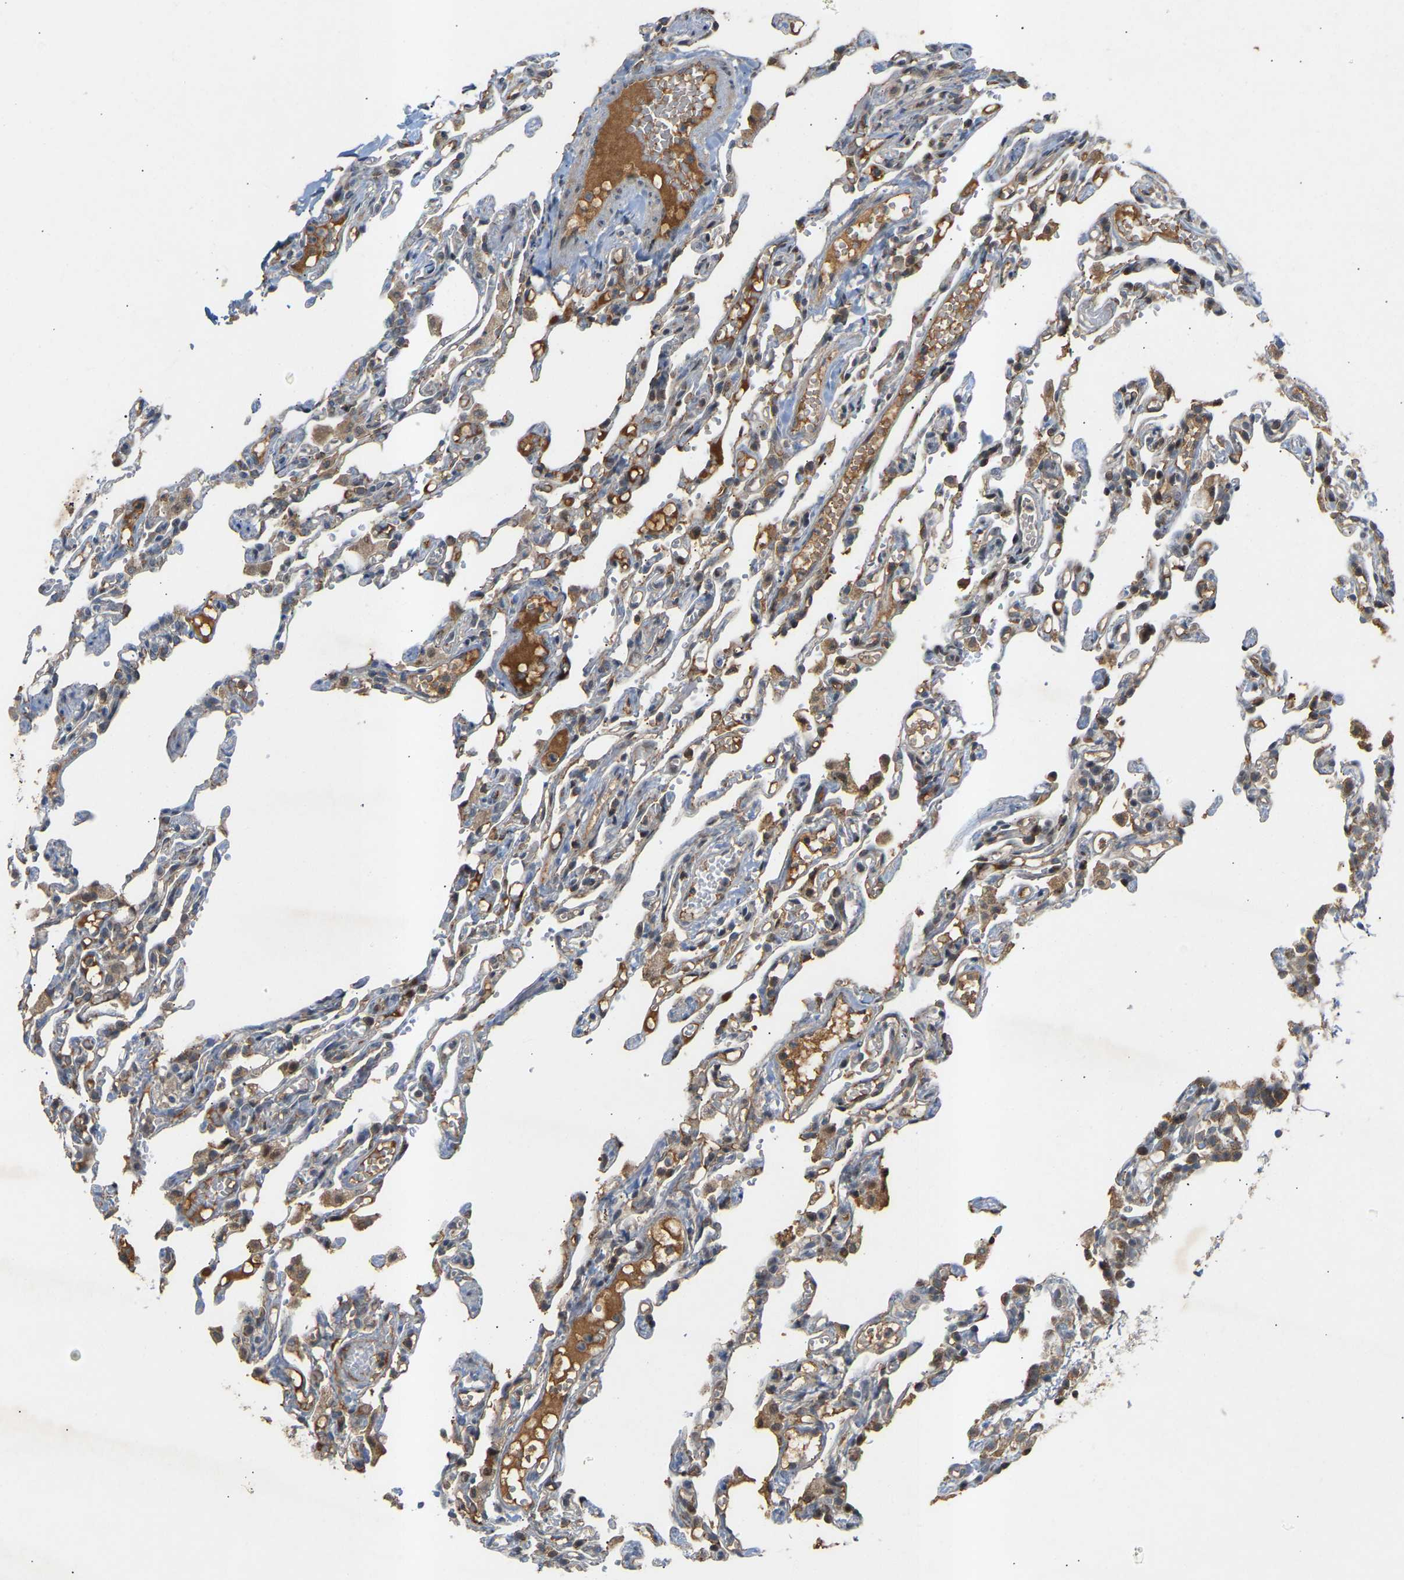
{"staining": {"intensity": "weak", "quantity": "<25%", "location": "cytoplasmic/membranous"}, "tissue": "lung", "cell_type": "Alveolar cells", "image_type": "normal", "snomed": [{"axis": "morphology", "description": "Normal tissue, NOS"}, {"axis": "topography", "description": "Lung"}], "caption": "This is an IHC micrograph of benign lung. There is no expression in alveolar cells.", "gene": "ATP5MF", "patient": {"sex": "male", "age": 21}}